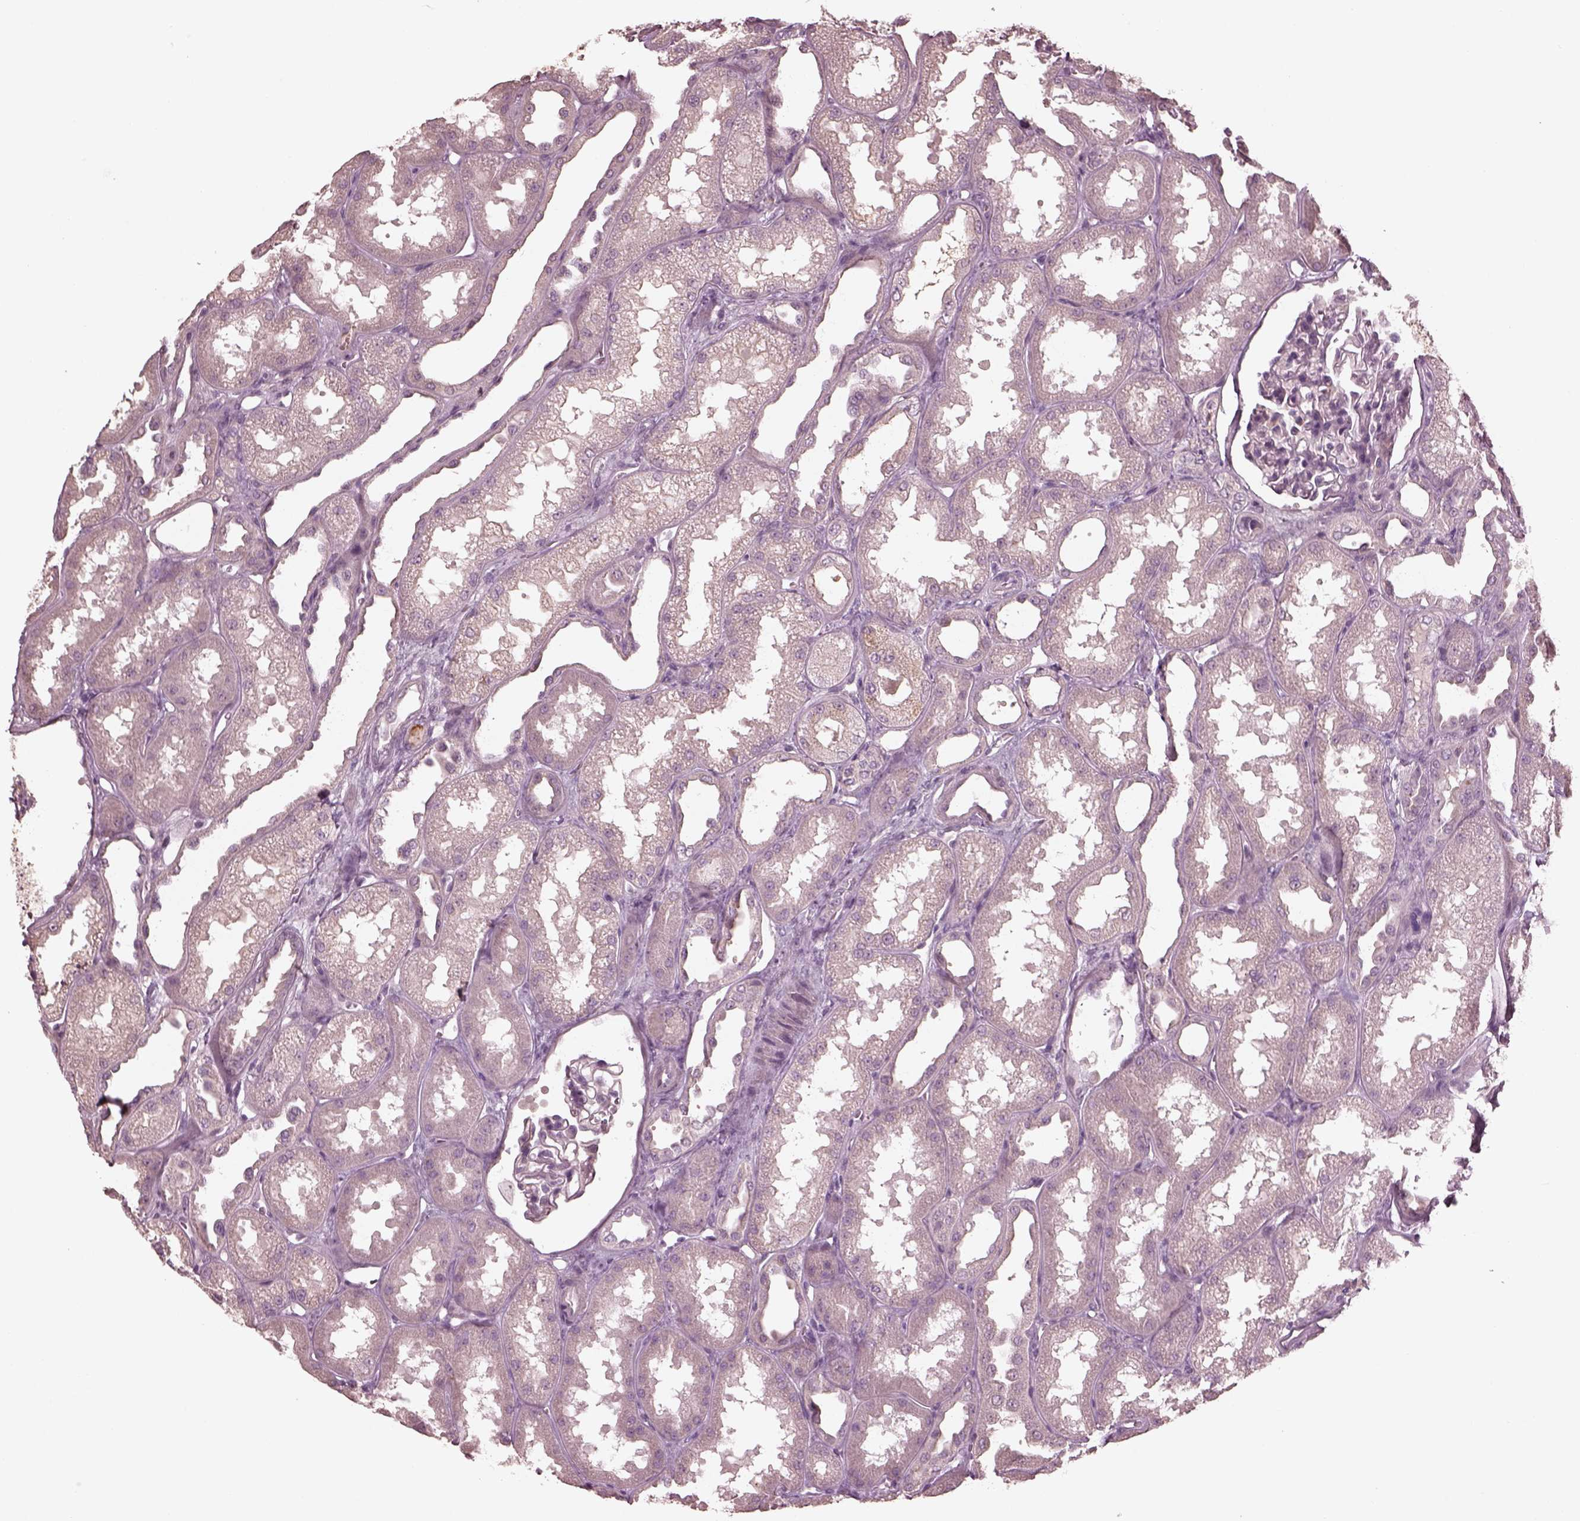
{"staining": {"intensity": "negative", "quantity": "none", "location": "none"}, "tissue": "kidney", "cell_type": "Cells in glomeruli", "image_type": "normal", "snomed": [{"axis": "morphology", "description": "Normal tissue, NOS"}, {"axis": "topography", "description": "Kidney"}], "caption": "Immunohistochemistry (IHC) micrograph of benign kidney: kidney stained with DAB exhibits no significant protein staining in cells in glomeruli. (DAB IHC with hematoxylin counter stain).", "gene": "VWA5B1", "patient": {"sex": "male", "age": 61}}